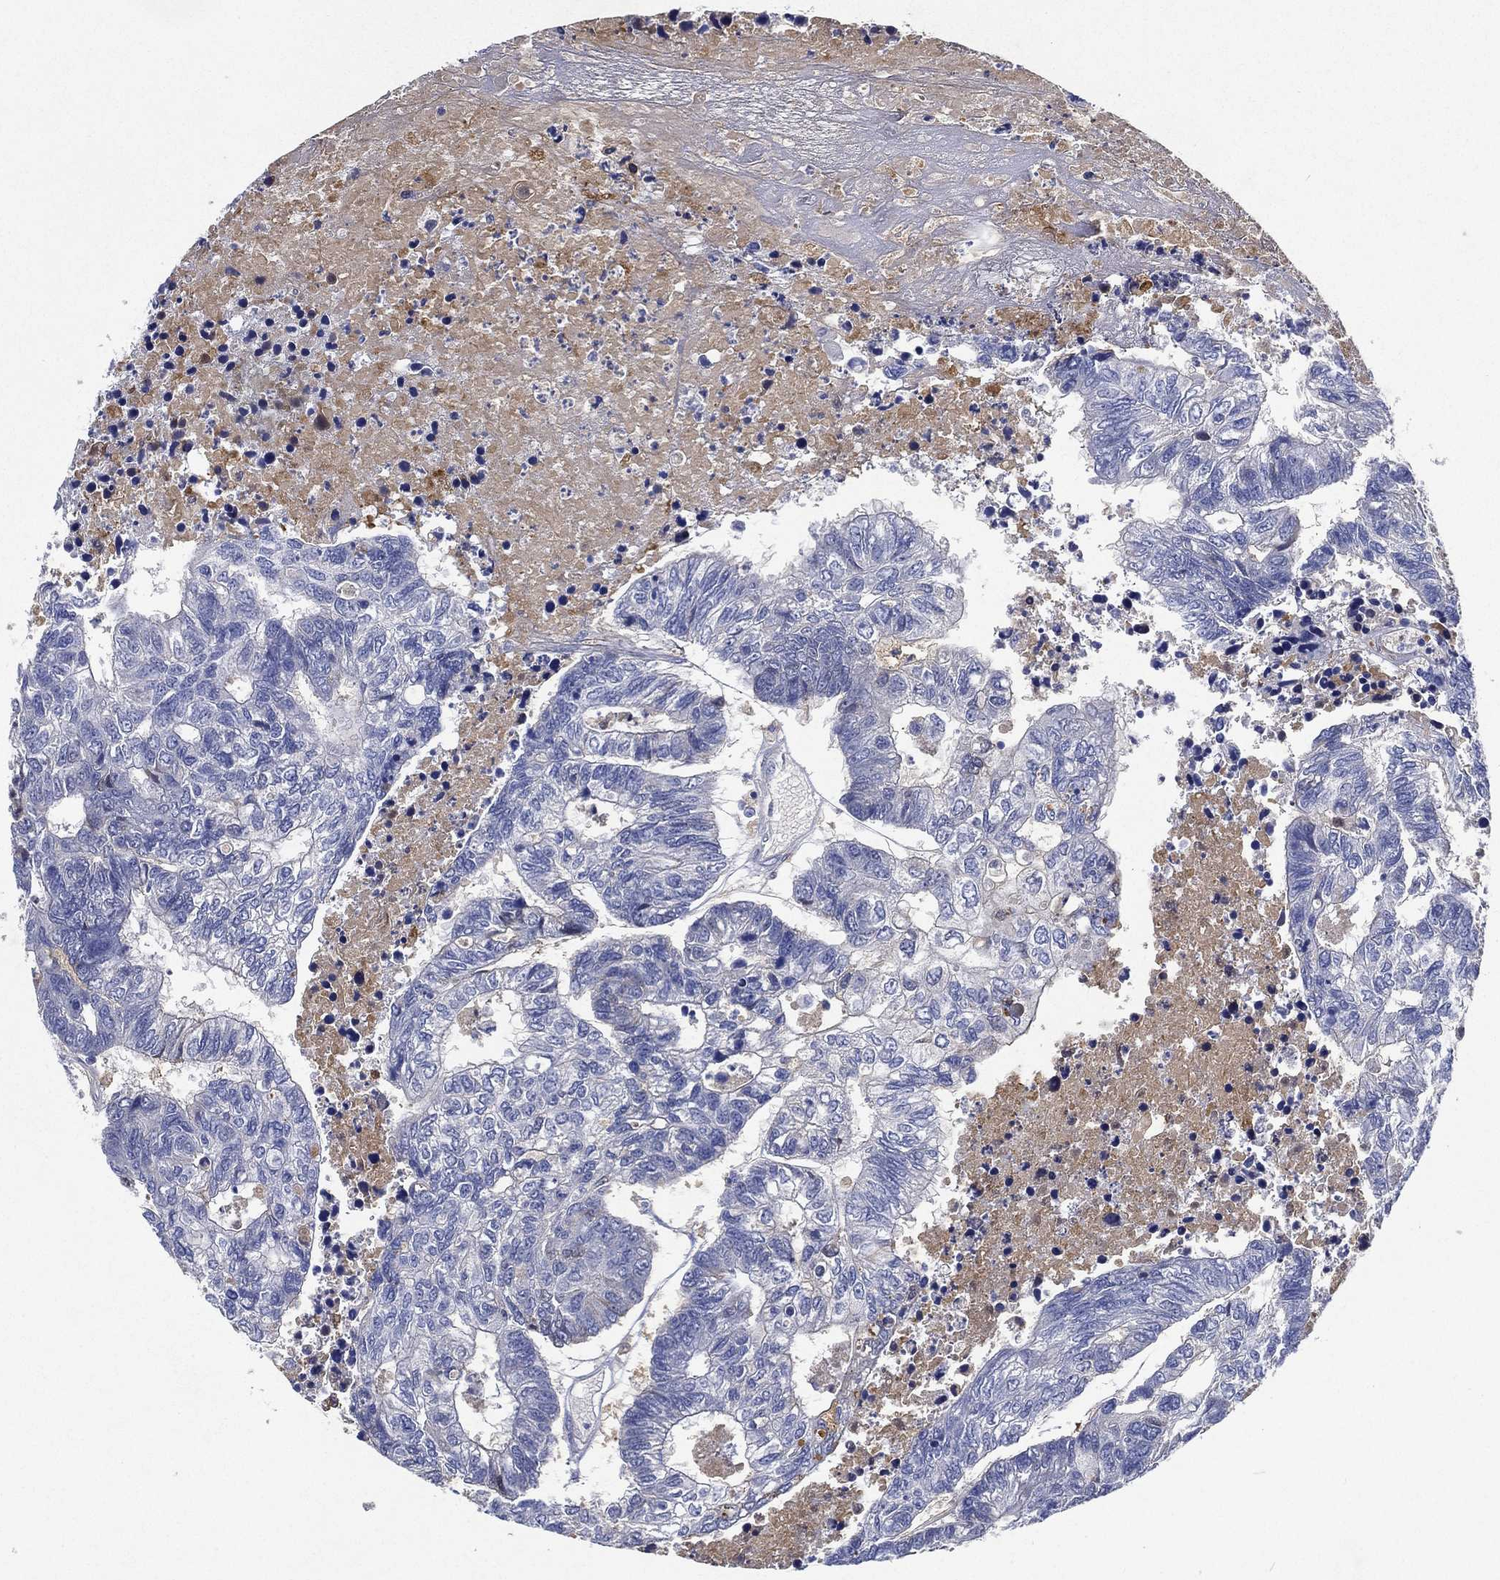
{"staining": {"intensity": "negative", "quantity": "none", "location": "none"}, "tissue": "colorectal cancer", "cell_type": "Tumor cells", "image_type": "cancer", "snomed": [{"axis": "morphology", "description": "Adenocarcinoma, NOS"}, {"axis": "topography", "description": "Colon"}], "caption": "This is an immunohistochemistry (IHC) photomicrograph of human colorectal adenocarcinoma. There is no staining in tumor cells.", "gene": "TMPRSS11D", "patient": {"sex": "female", "age": 48}}